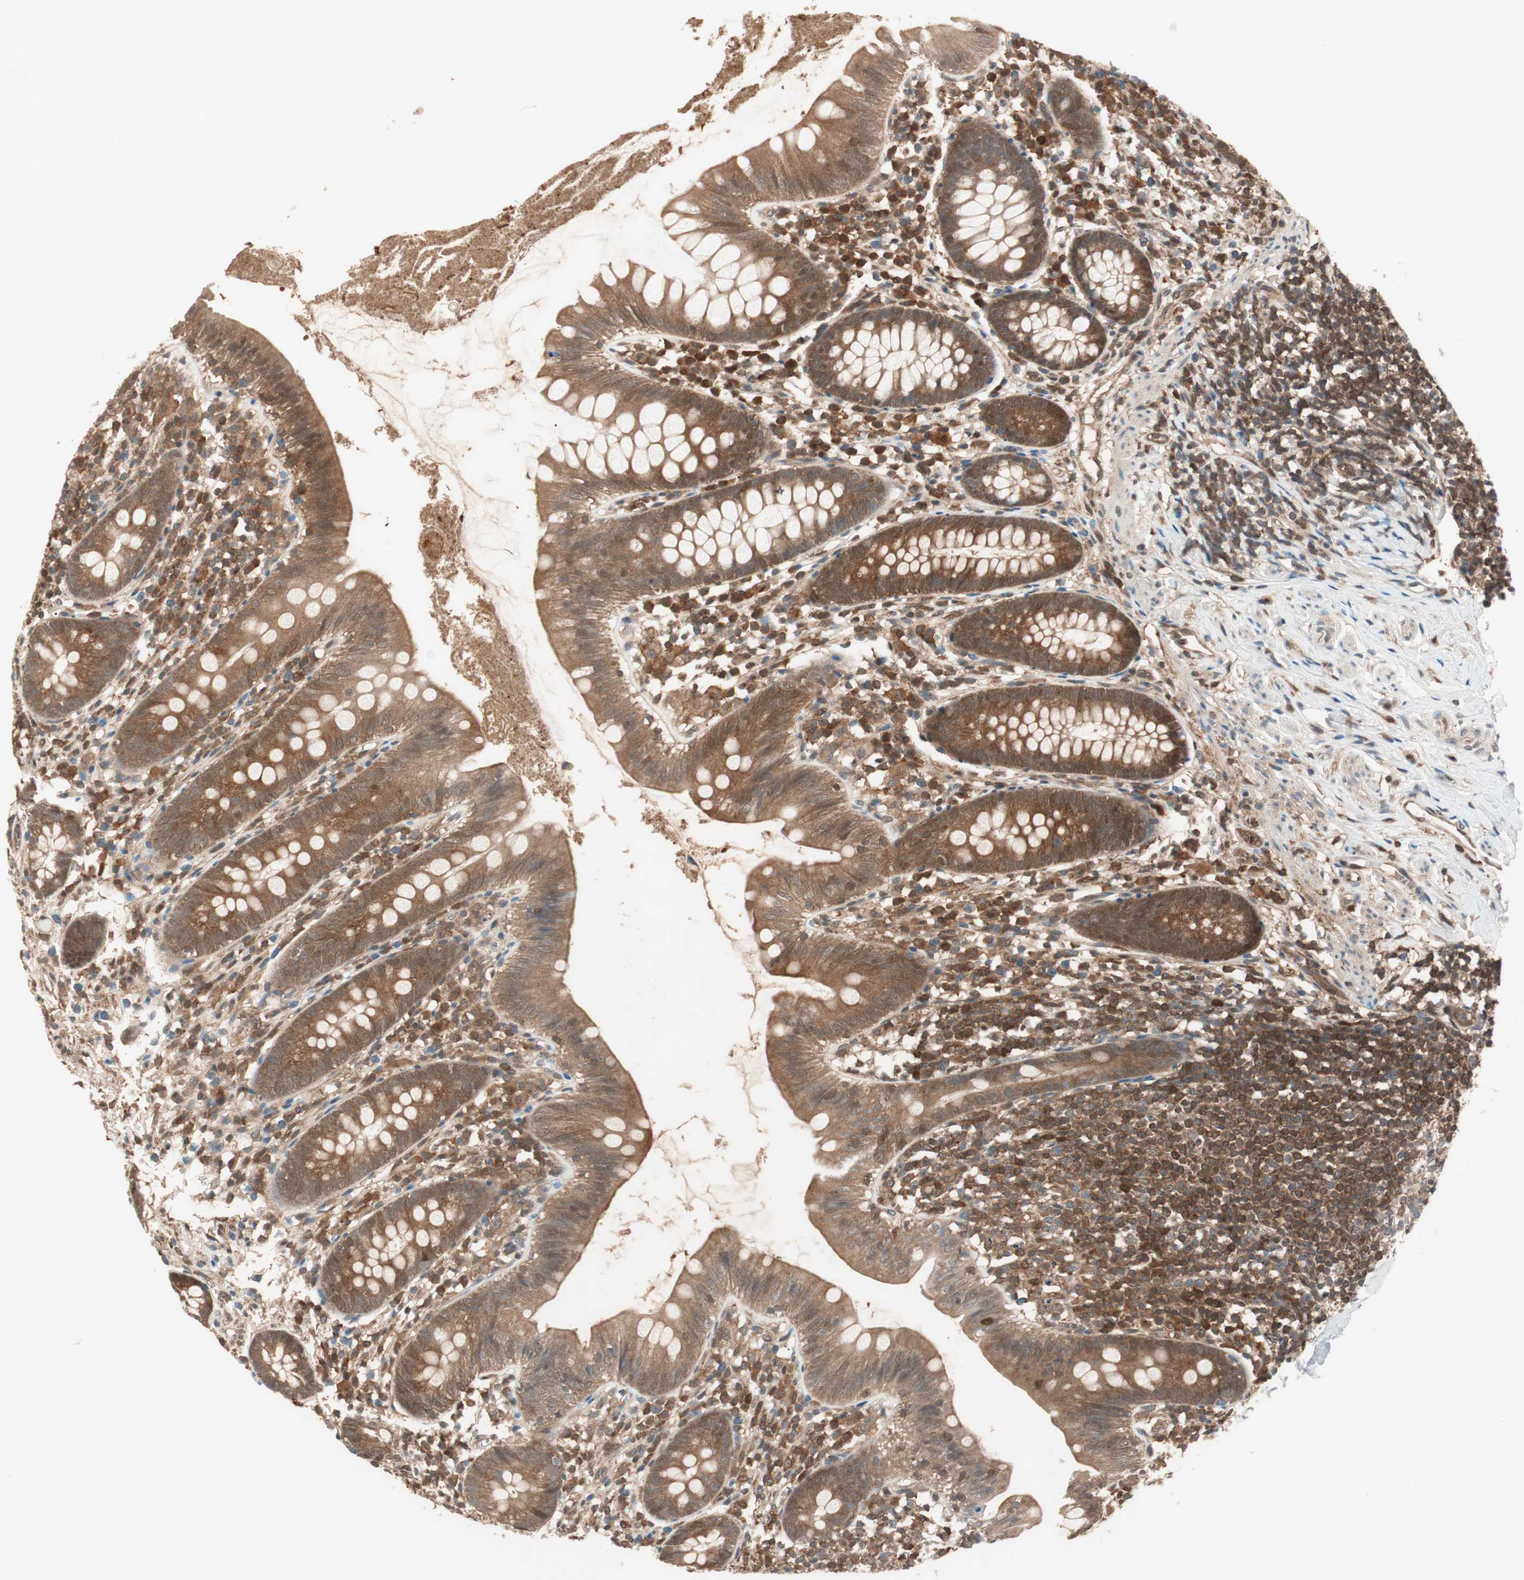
{"staining": {"intensity": "strong", "quantity": ">75%", "location": "cytoplasmic/membranous"}, "tissue": "appendix", "cell_type": "Glandular cells", "image_type": "normal", "snomed": [{"axis": "morphology", "description": "Normal tissue, NOS"}, {"axis": "topography", "description": "Appendix"}], "caption": "An IHC image of benign tissue is shown. Protein staining in brown labels strong cytoplasmic/membranous positivity in appendix within glandular cells.", "gene": "GALT", "patient": {"sex": "male", "age": 52}}